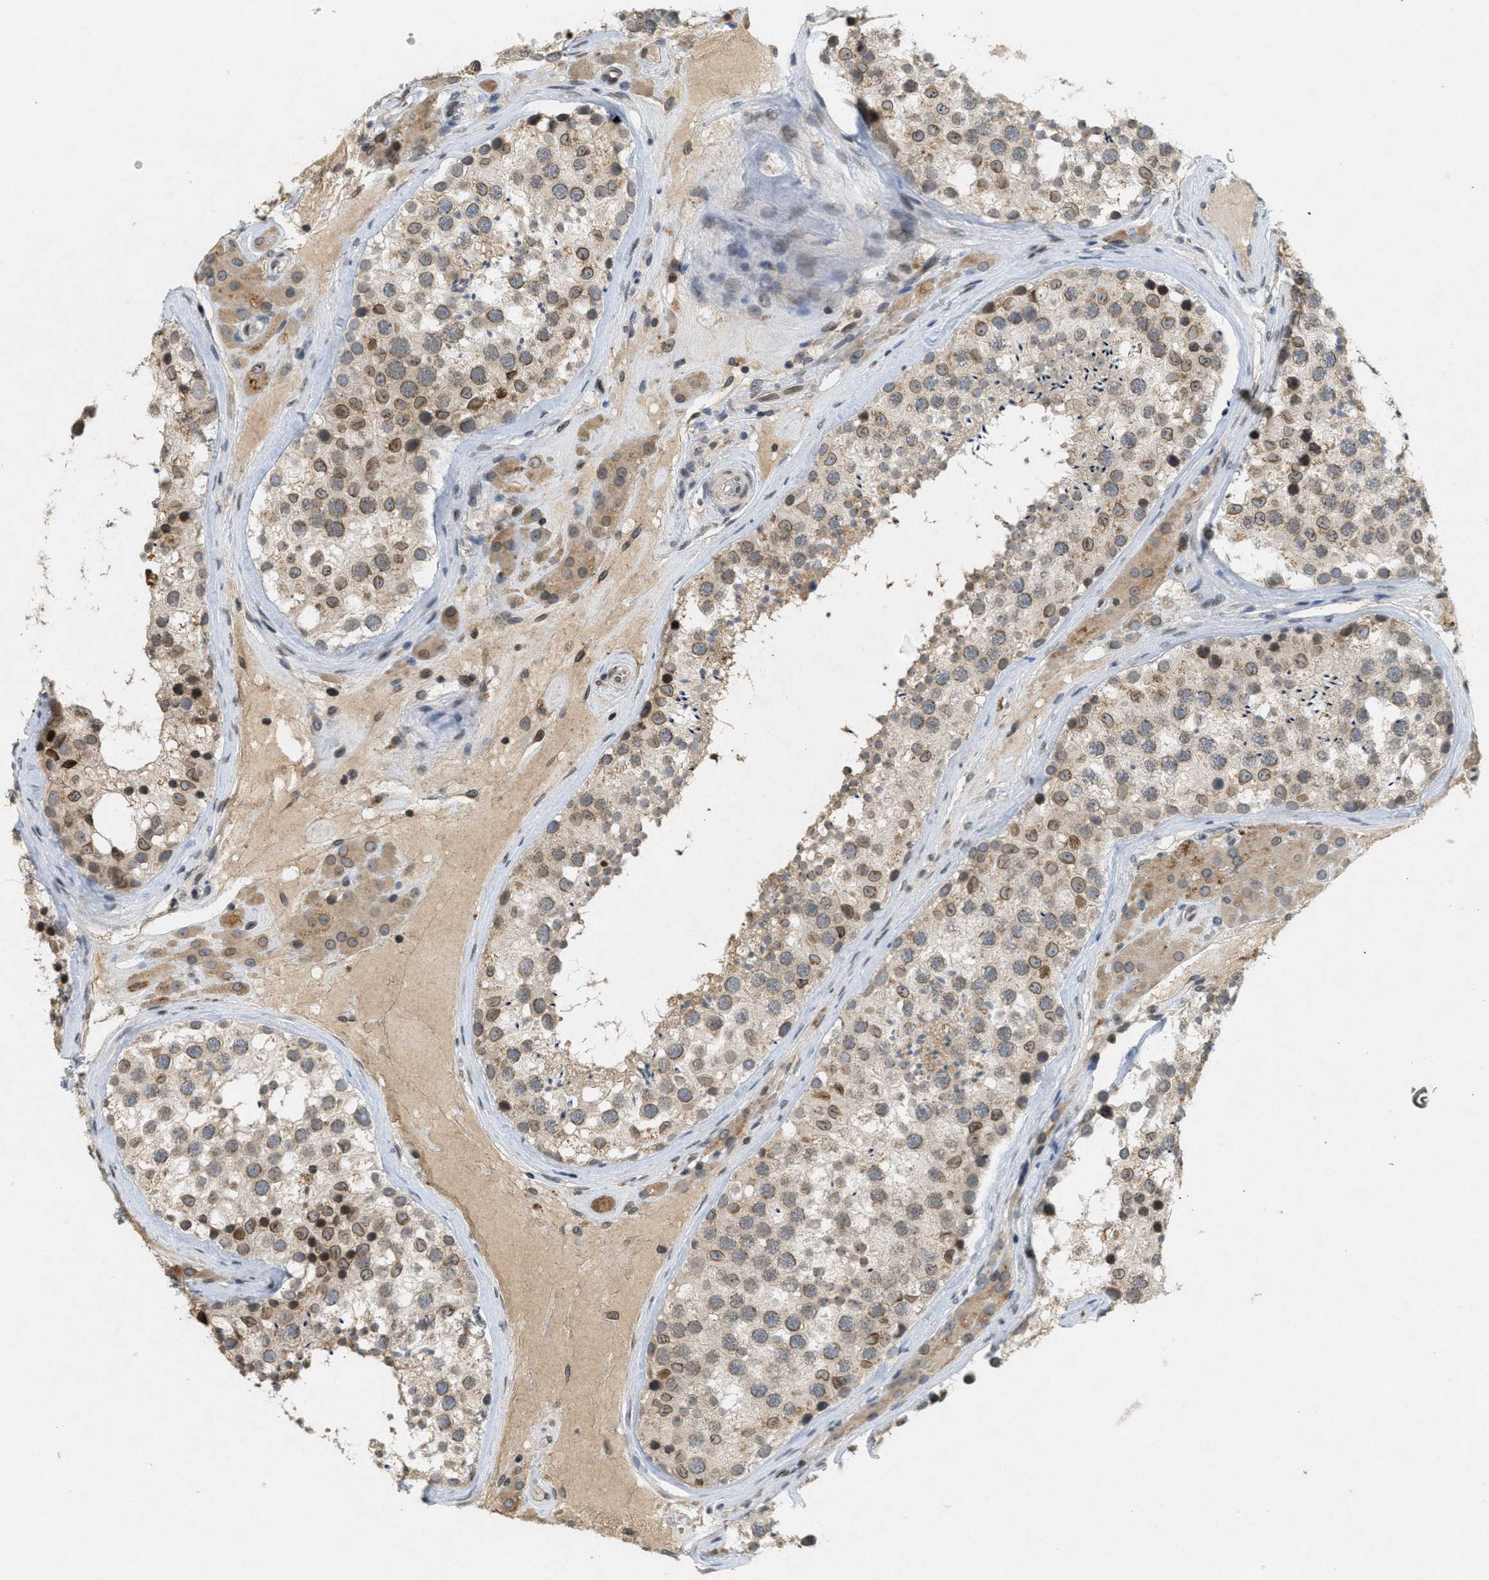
{"staining": {"intensity": "moderate", "quantity": ">75%", "location": "cytoplasmic/membranous,nuclear"}, "tissue": "testis", "cell_type": "Cells in seminiferous ducts", "image_type": "normal", "snomed": [{"axis": "morphology", "description": "Normal tissue, NOS"}, {"axis": "topography", "description": "Testis"}], "caption": "Immunohistochemistry (DAB) staining of normal human testis reveals moderate cytoplasmic/membranous,nuclear protein staining in approximately >75% of cells in seminiferous ducts. (Brightfield microscopy of DAB IHC at high magnification).", "gene": "ABHD6", "patient": {"sex": "male", "age": 46}}